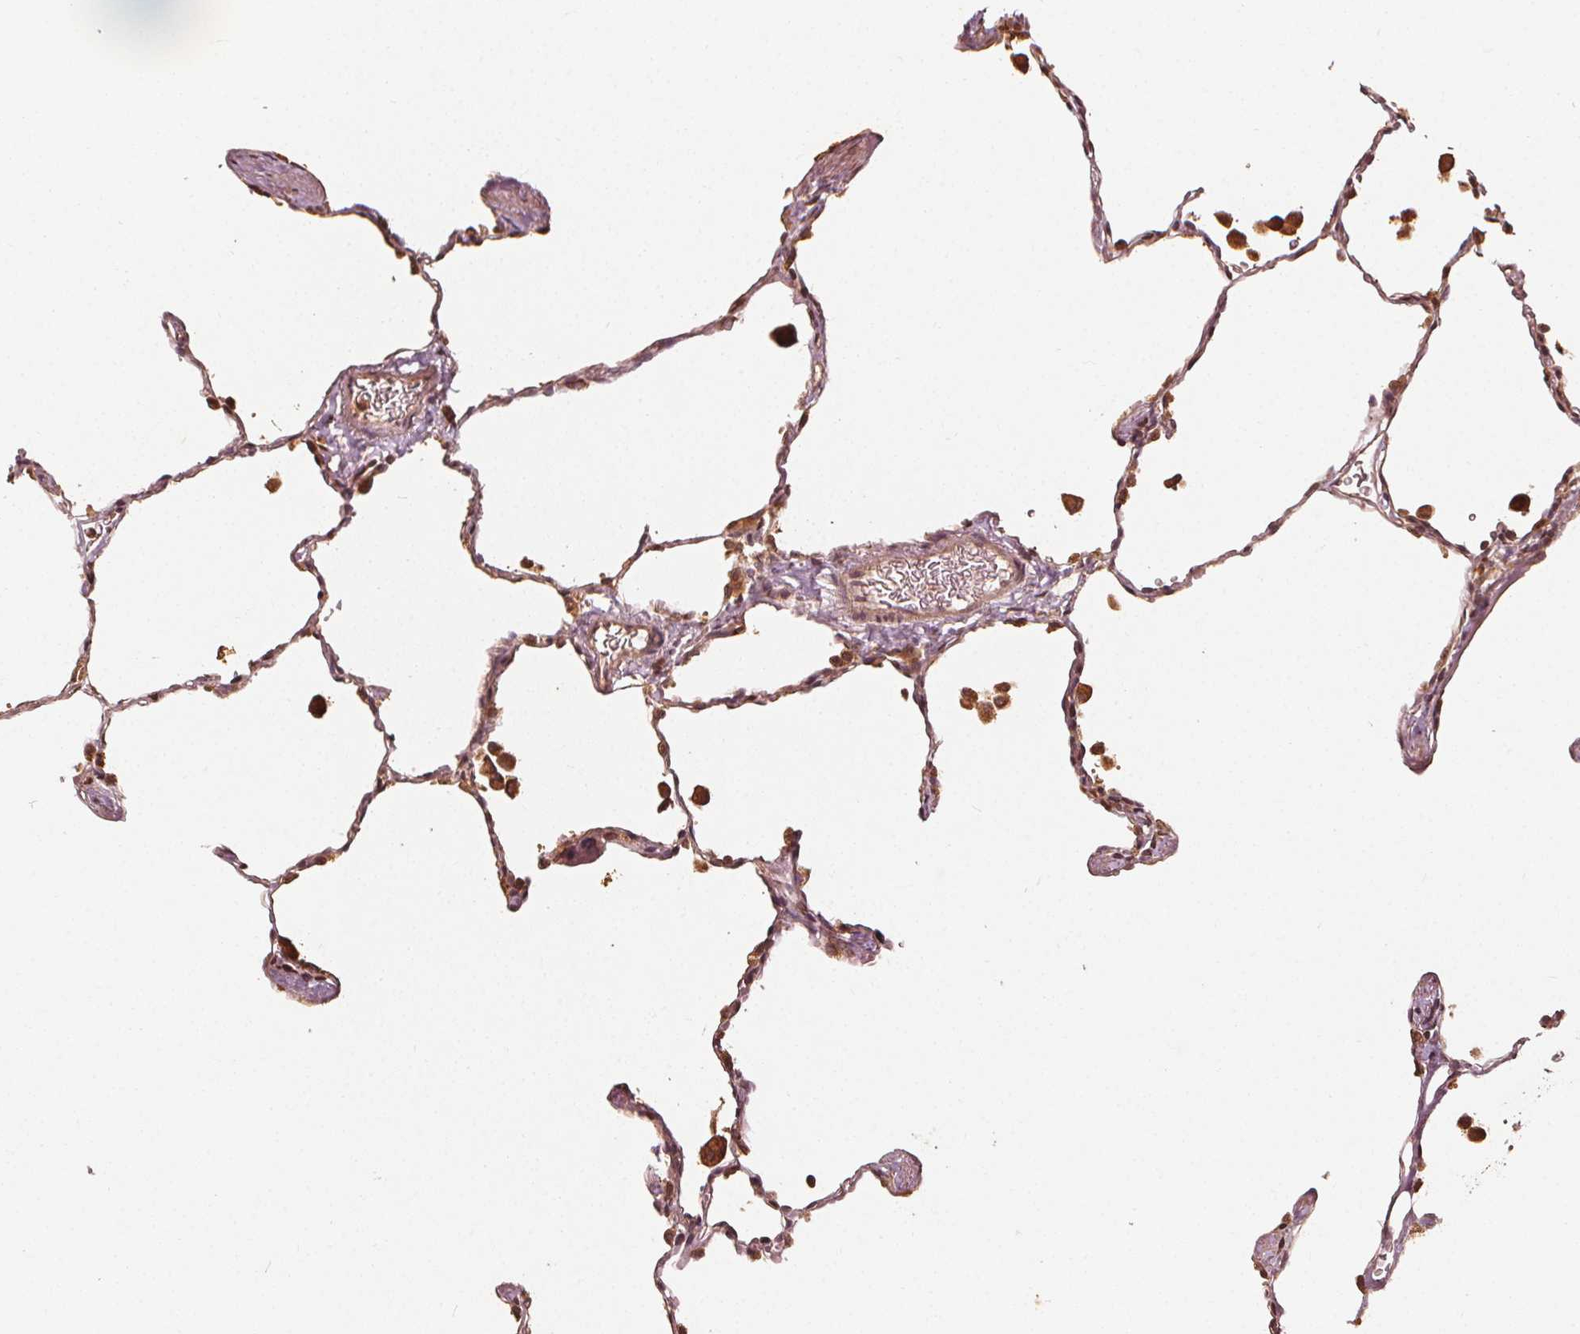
{"staining": {"intensity": "moderate", "quantity": ">75%", "location": "cytoplasmic/membranous,nuclear"}, "tissue": "lung", "cell_type": "Alveolar cells", "image_type": "normal", "snomed": [{"axis": "morphology", "description": "Normal tissue, NOS"}, {"axis": "topography", "description": "Lung"}], "caption": "Moderate cytoplasmic/membranous,nuclear expression is seen in approximately >75% of alveolar cells in normal lung.", "gene": "NPC1", "patient": {"sex": "female", "age": 47}}